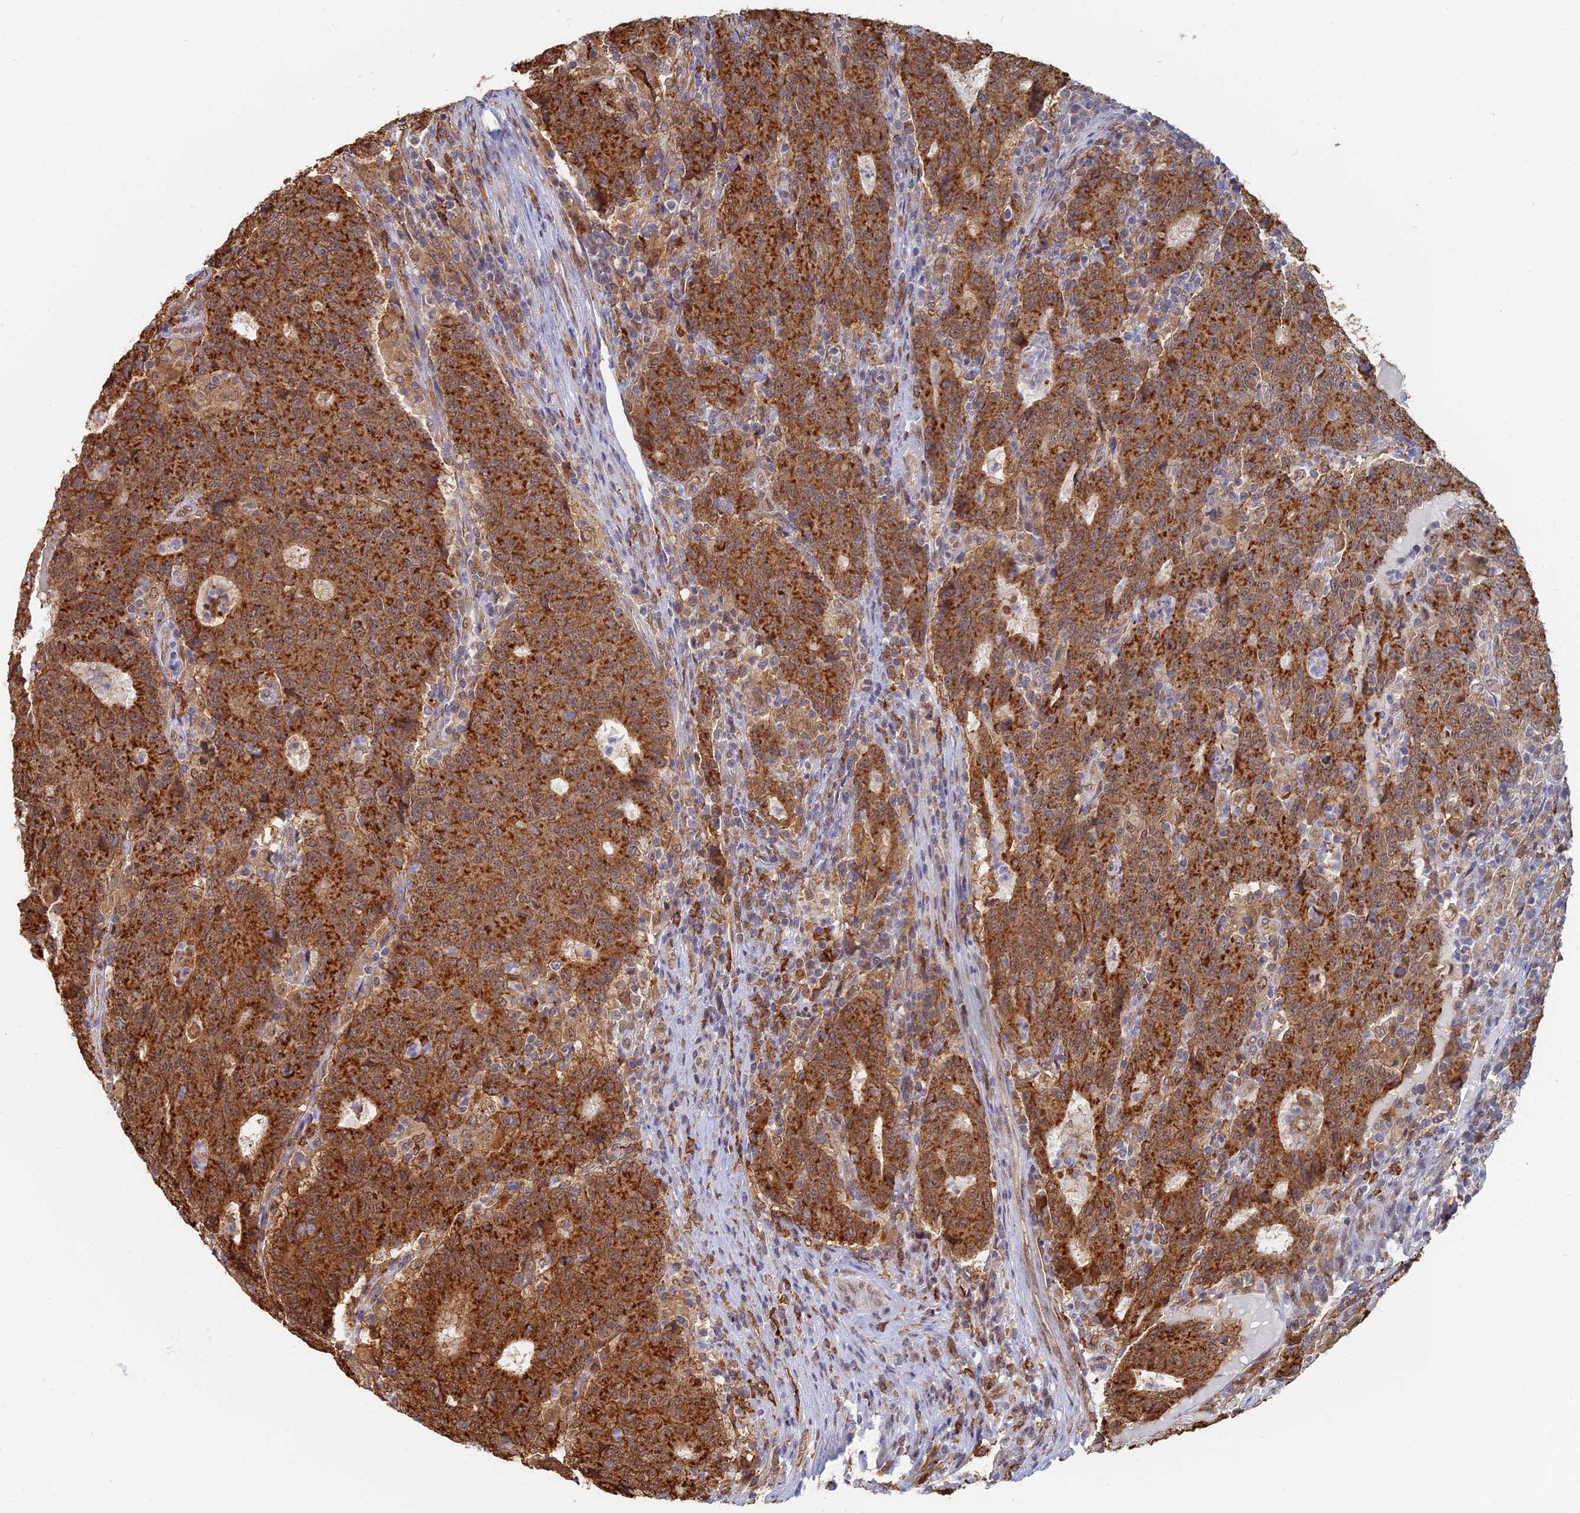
{"staining": {"intensity": "strong", "quantity": ">75%", "location": "cytoplasmic/membranous"}, "tissue": "colorectal cancer", "cell_type": "Tumor cells", "image_type": "cancer", "snomed": [{"axis": "morphology", "description": "Adenocarcinoma, NOS"}, {"axis": "topography", "description": "Colon"}], "caption": "Human adenocarcinoma (colorectal) stained for a protein (brown) displays strong cytoplasmic/membranous positive staining in about >75% of tumor cells.", "gene": "GPATCH1", "patient": {"sex": "female", "age": 75}}